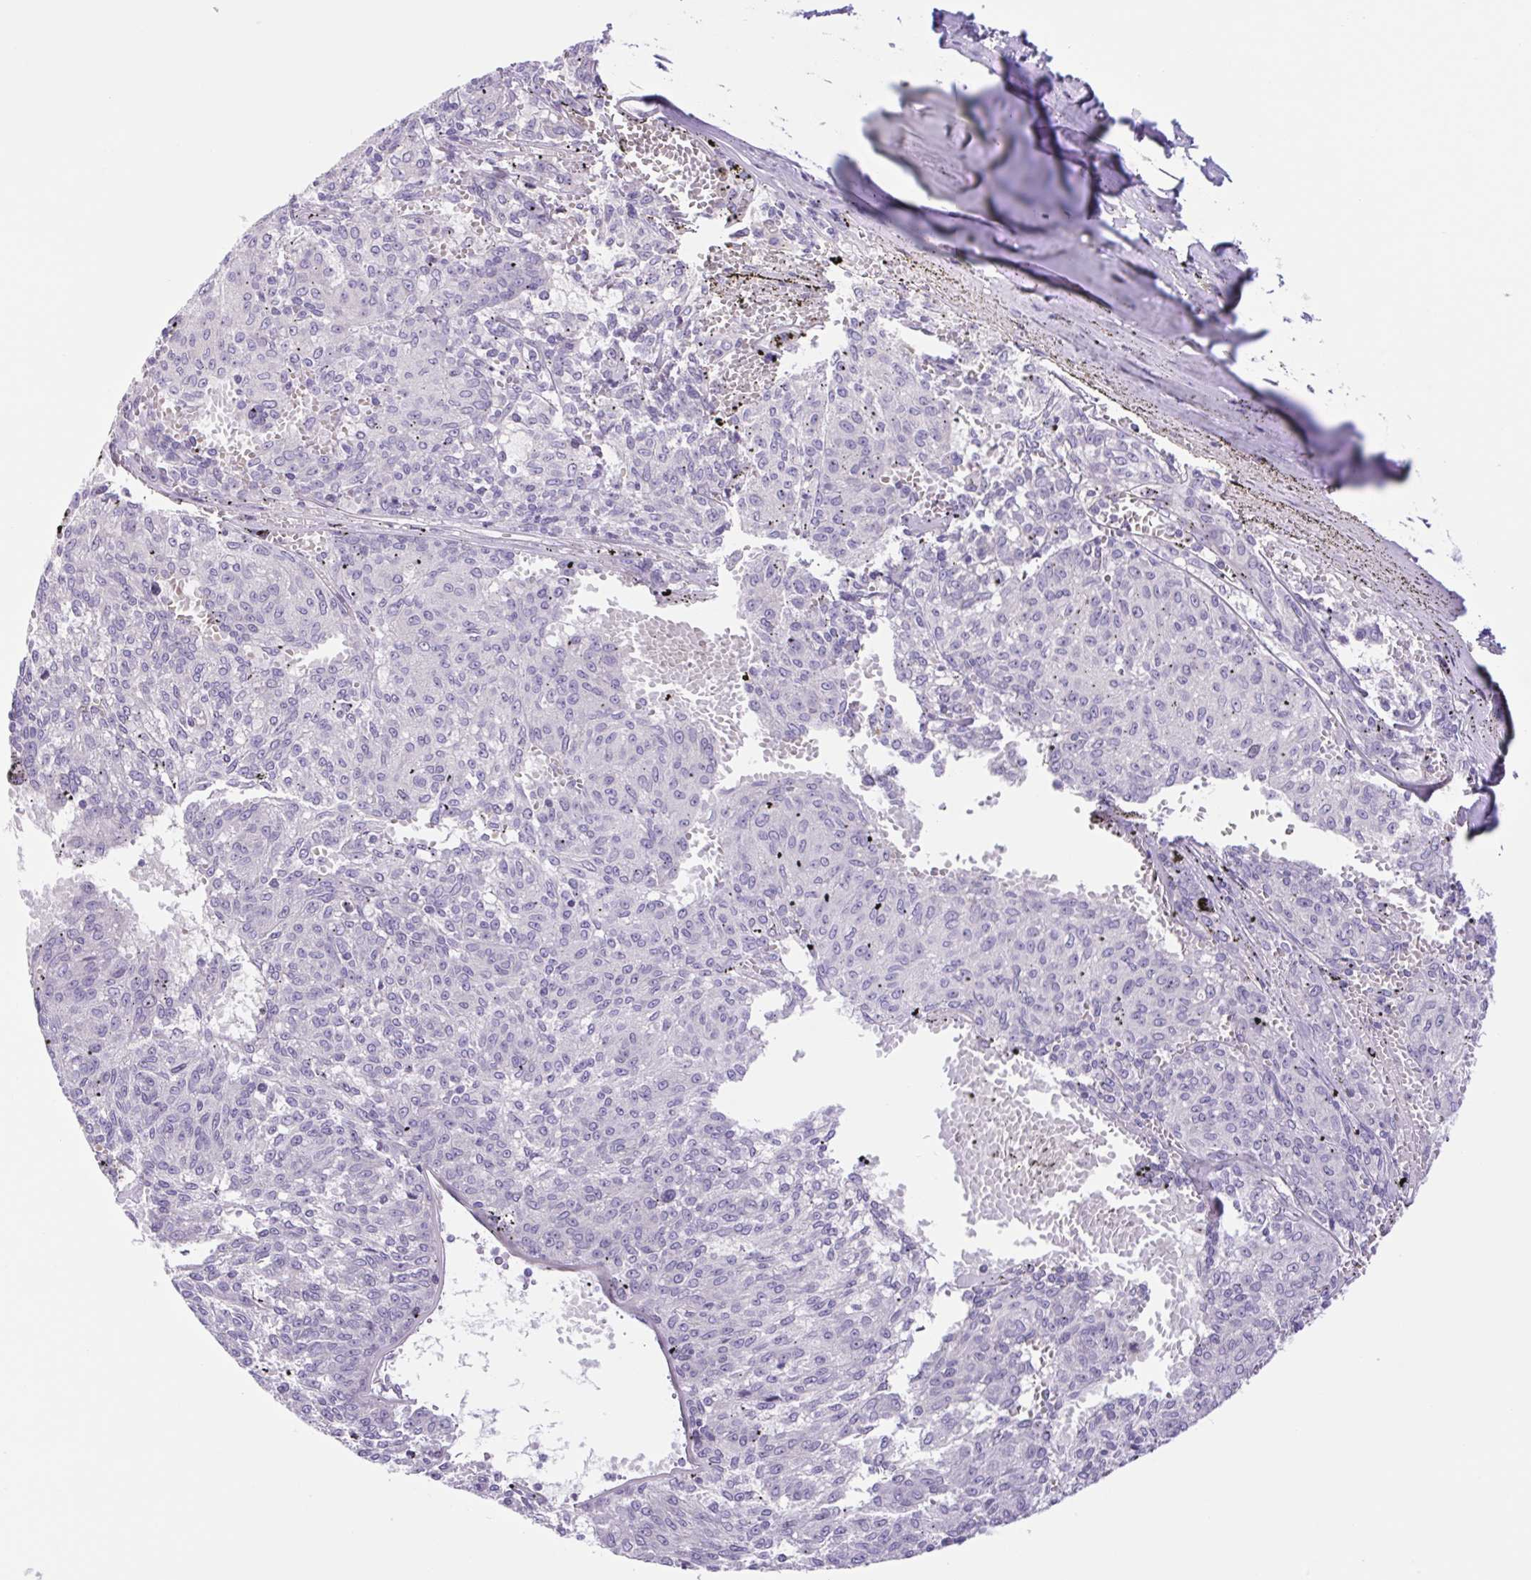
{"staining": {"intensity": "negative", "quantity": "none", "location": "none"}, "tissue": "melanoma", "cell_type": "Tumor cells", "image_type": "cancer", "snomed": [{"axis": "morphology", "description": "Malignant melanoma, NOS"}, {"axis": "topography", "description": "Skin"}], "caption": "Human melanoma stained for a protein using immunohistochemistry shows no expression in tumor cells.", "gene": "FAM177B", "patient": {"sex": "female", "age": 72}}